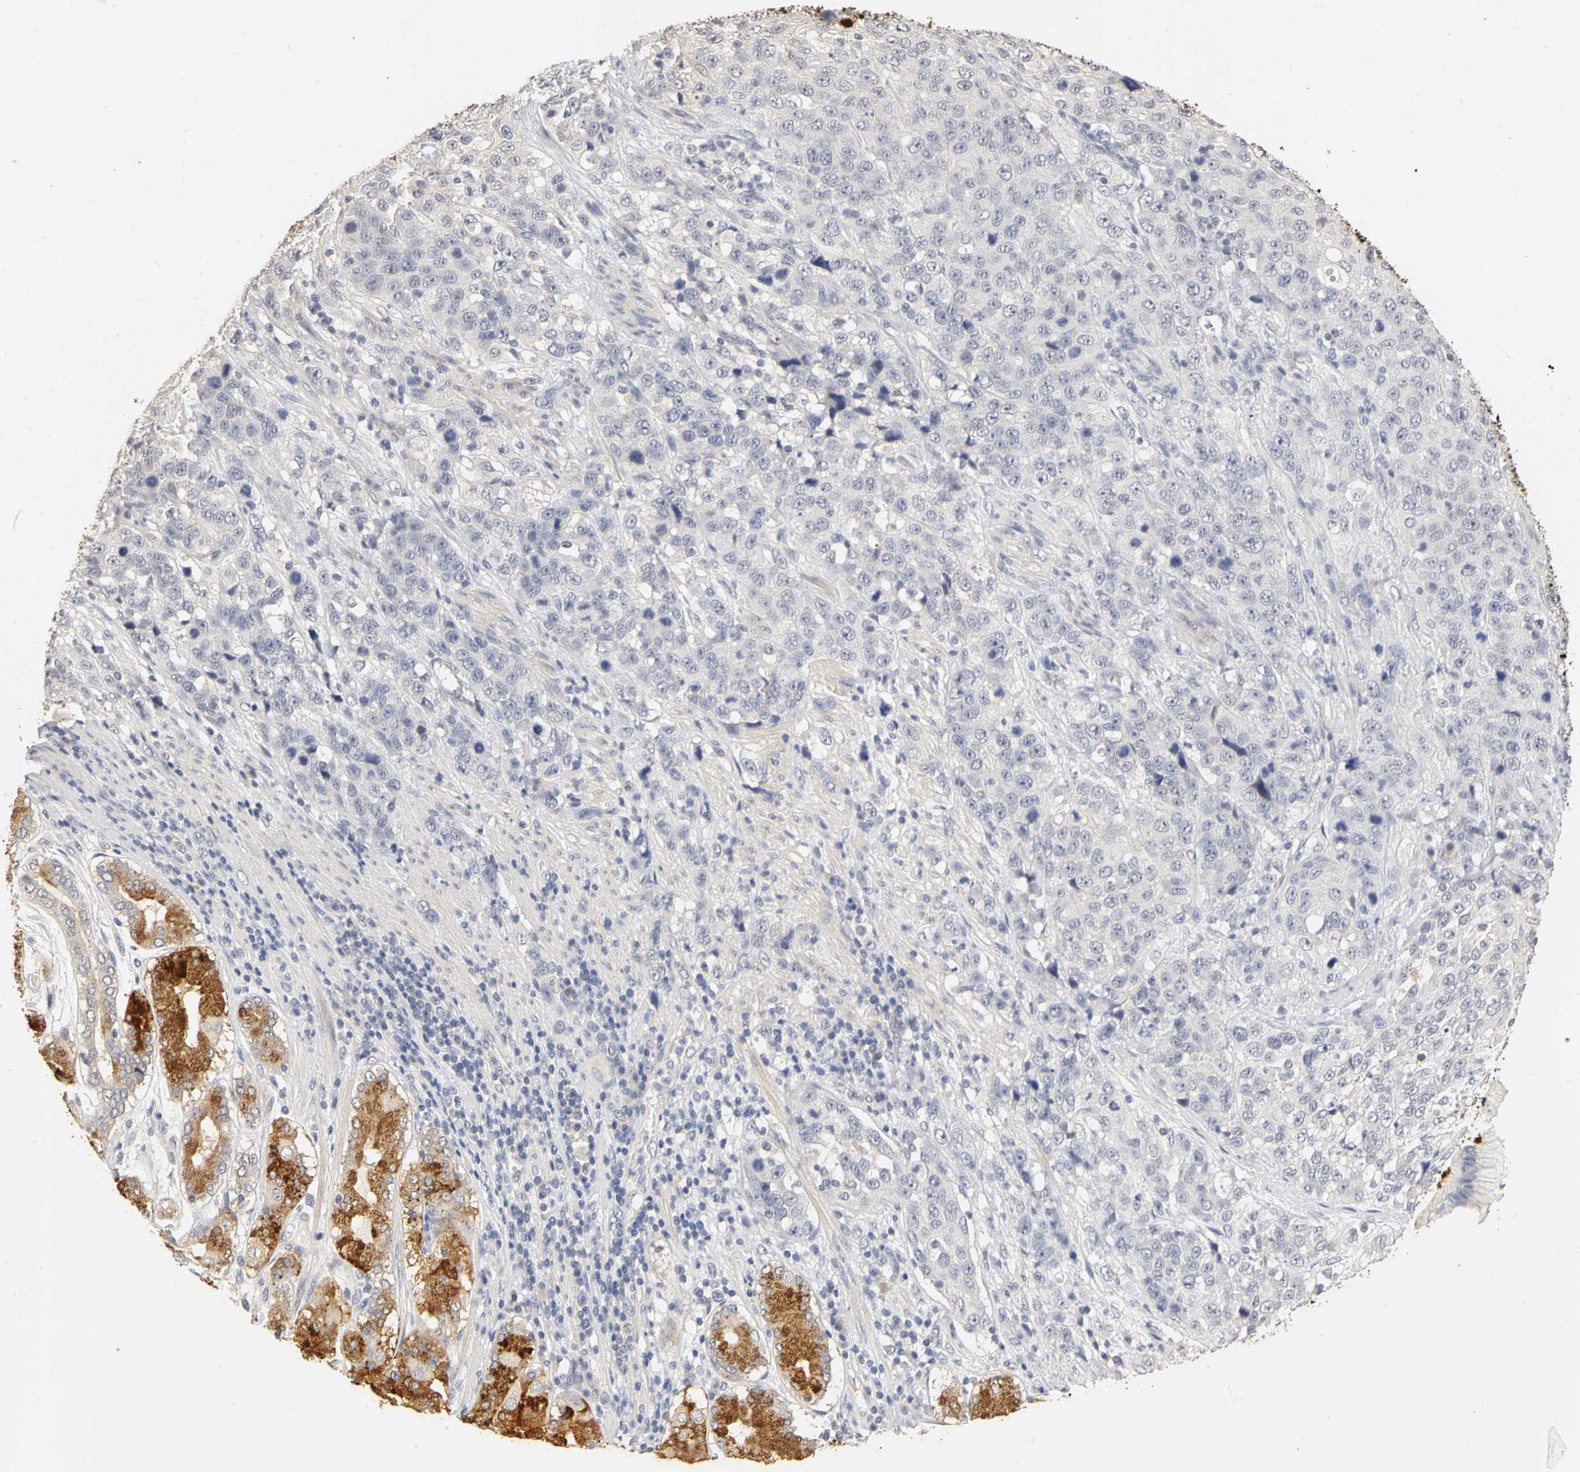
{"staining": {"intensity": "negative", "quantity": "none", "location": "none"}, "tissue": "stomach cancer", "cell_type": "Tumor cells", "image_type": "cancer", "snomed": [{"axis": "morphology", "description": "Normal tissue, NOS"}, {"axis": "morphology", "description": "Adenocarcinoma, NOS"}, {"axis": "topography", "description": "Stomach"}], "caption": "Histopathology image shows no significant protein positivity in tumor cells of stomach cancer.", "gene": "PGR", "patient": {"sex": "male", "age": 48}}